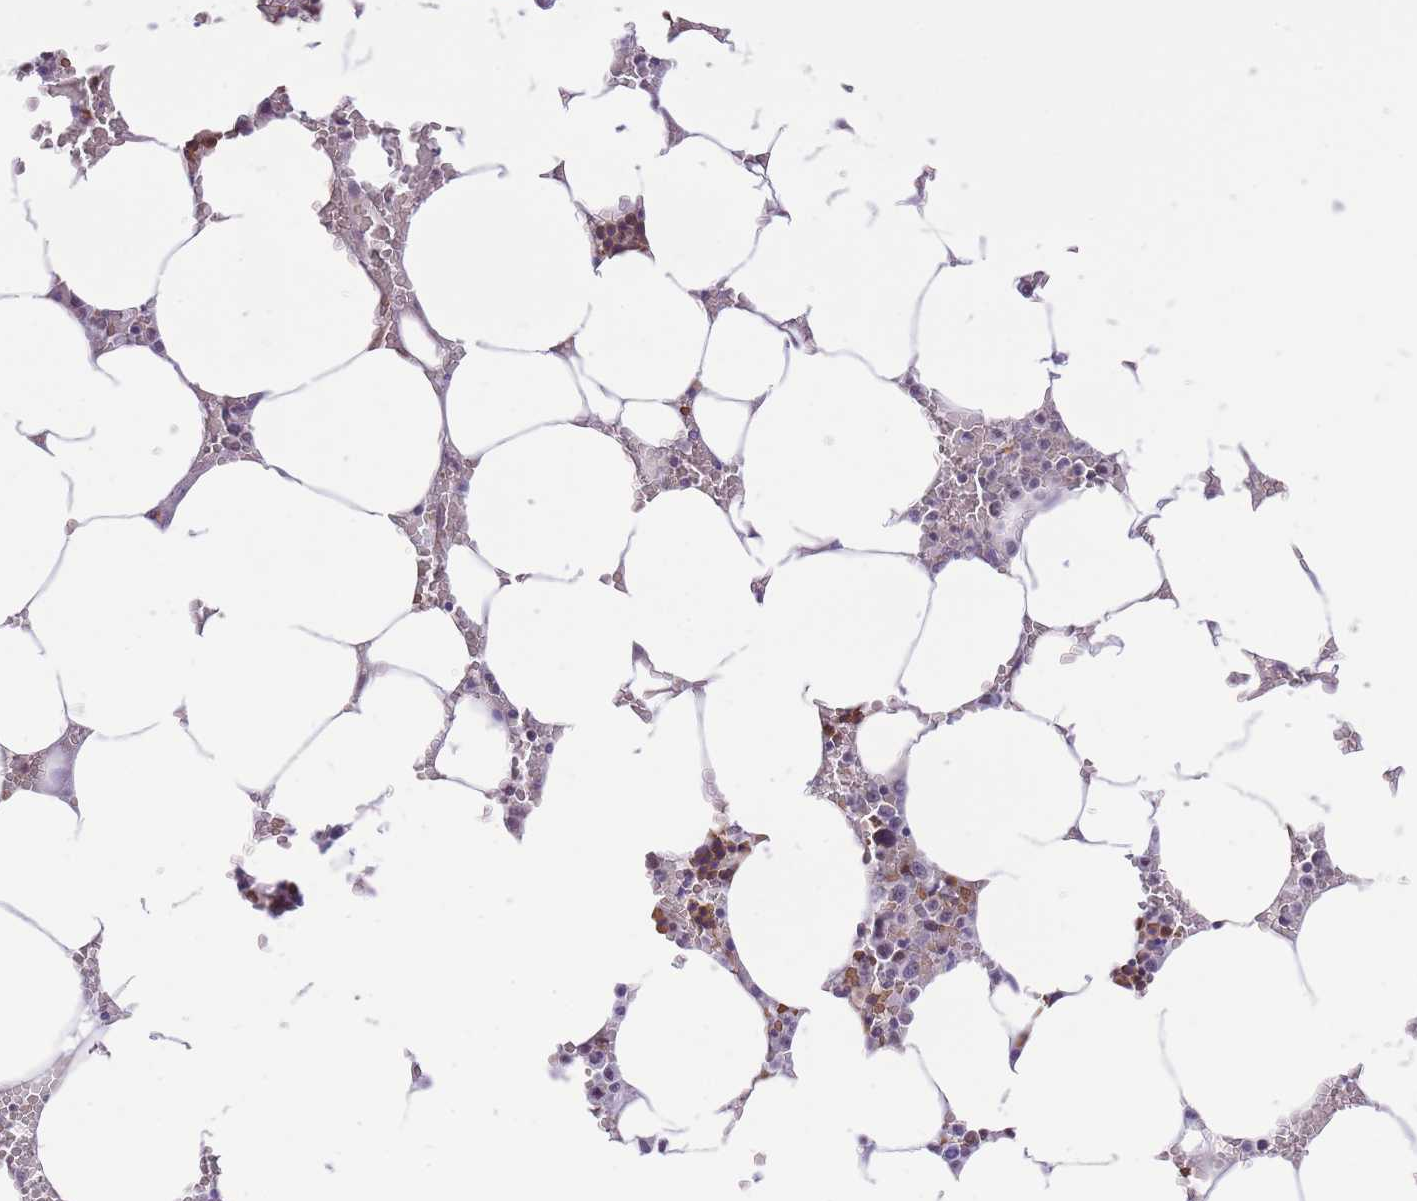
{"staining": {"intensity": "moderate", "quantity": "<25%", "location": "cytoplasmic/membranous"}, "tissue": "bone marrow", "cell_type": "Hematopoietic cells", "image_type": "normal", "snomed": [{"axis": "morphology", "description": "Normal tissue, NOS"}, {"axis": "topography", "description": "Bone marrow"}], "caption": "Immunohistochemistry (IHC) (DAB (3,3'-diaminobenzidine)) staining of benign bone marrow reveals moderate cytoplasmic/membranous protein expression in approximately <25% of hematopoietic cells. The staining is performed using DAB brown chromogen to label protein expression. The nuclei are counter-stained blue using hematoxylin.", "gene": "MEIOSIN", "patient": {"sex": "male", "age": 70}}